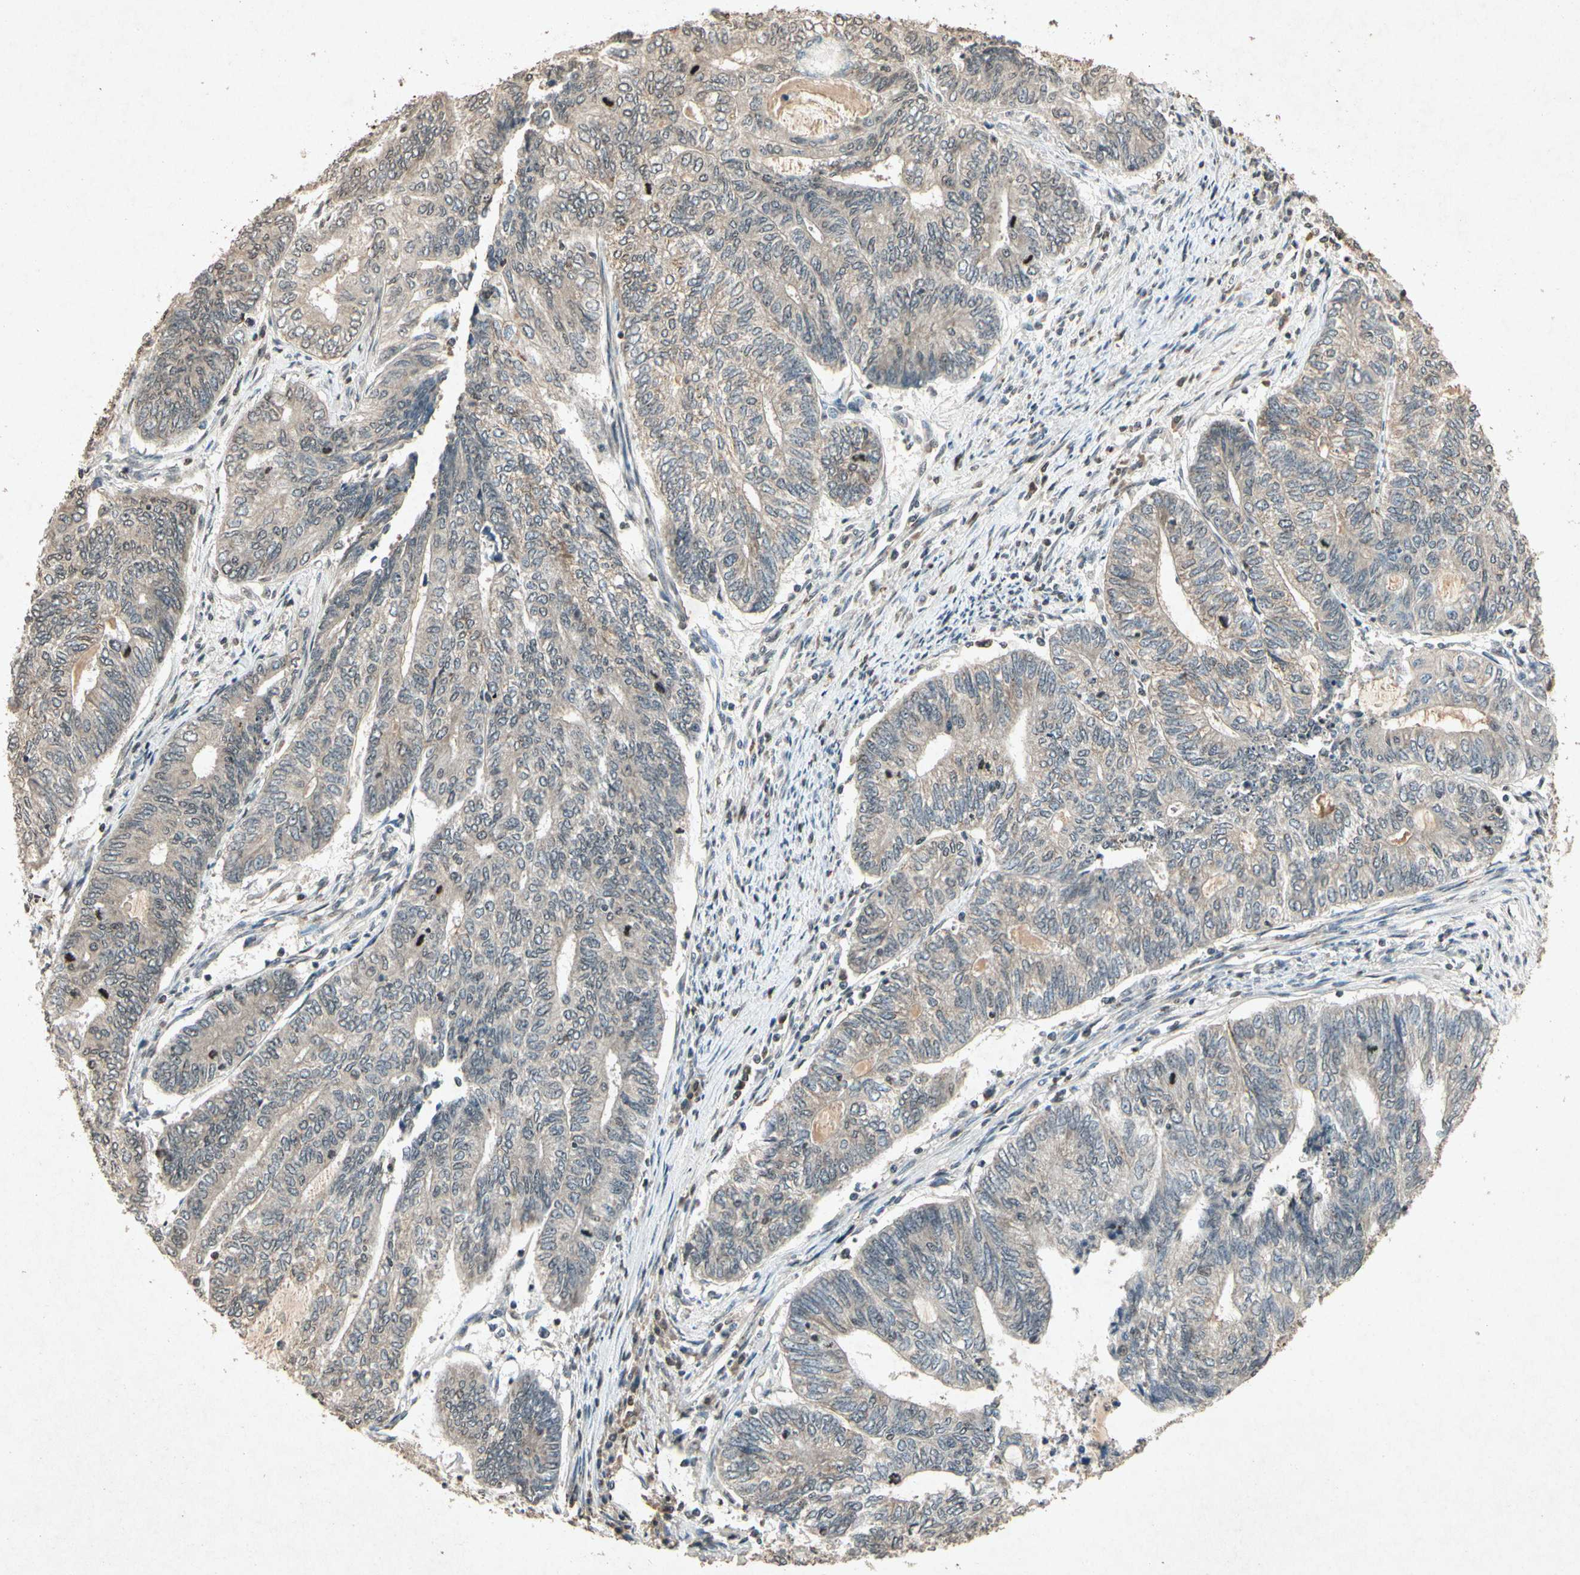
{"staining": {"intensity": "weak", "quantity": ">75%", "location": "cytoplasmic/membranous"}, "tissue": "endometrial cancer", "cell_type": "Tumor cells", "image_type": "cancer", "snomed": [{"axis": "morphology", "description": "Adenocarcinoma, NOS"}, {"axis": "topography", "description": "Uterus"}, {"axis": "topography", "description": "Endometrium"}], "caption": "Protein expression by immunohistochemistry (IHC) reveals weak cytoplasmic/membranous expression in about >75% of tumor cells in endometrial cancer.", "gene": "MSRB1", "patient": {"sex": "female", "age": 70}}